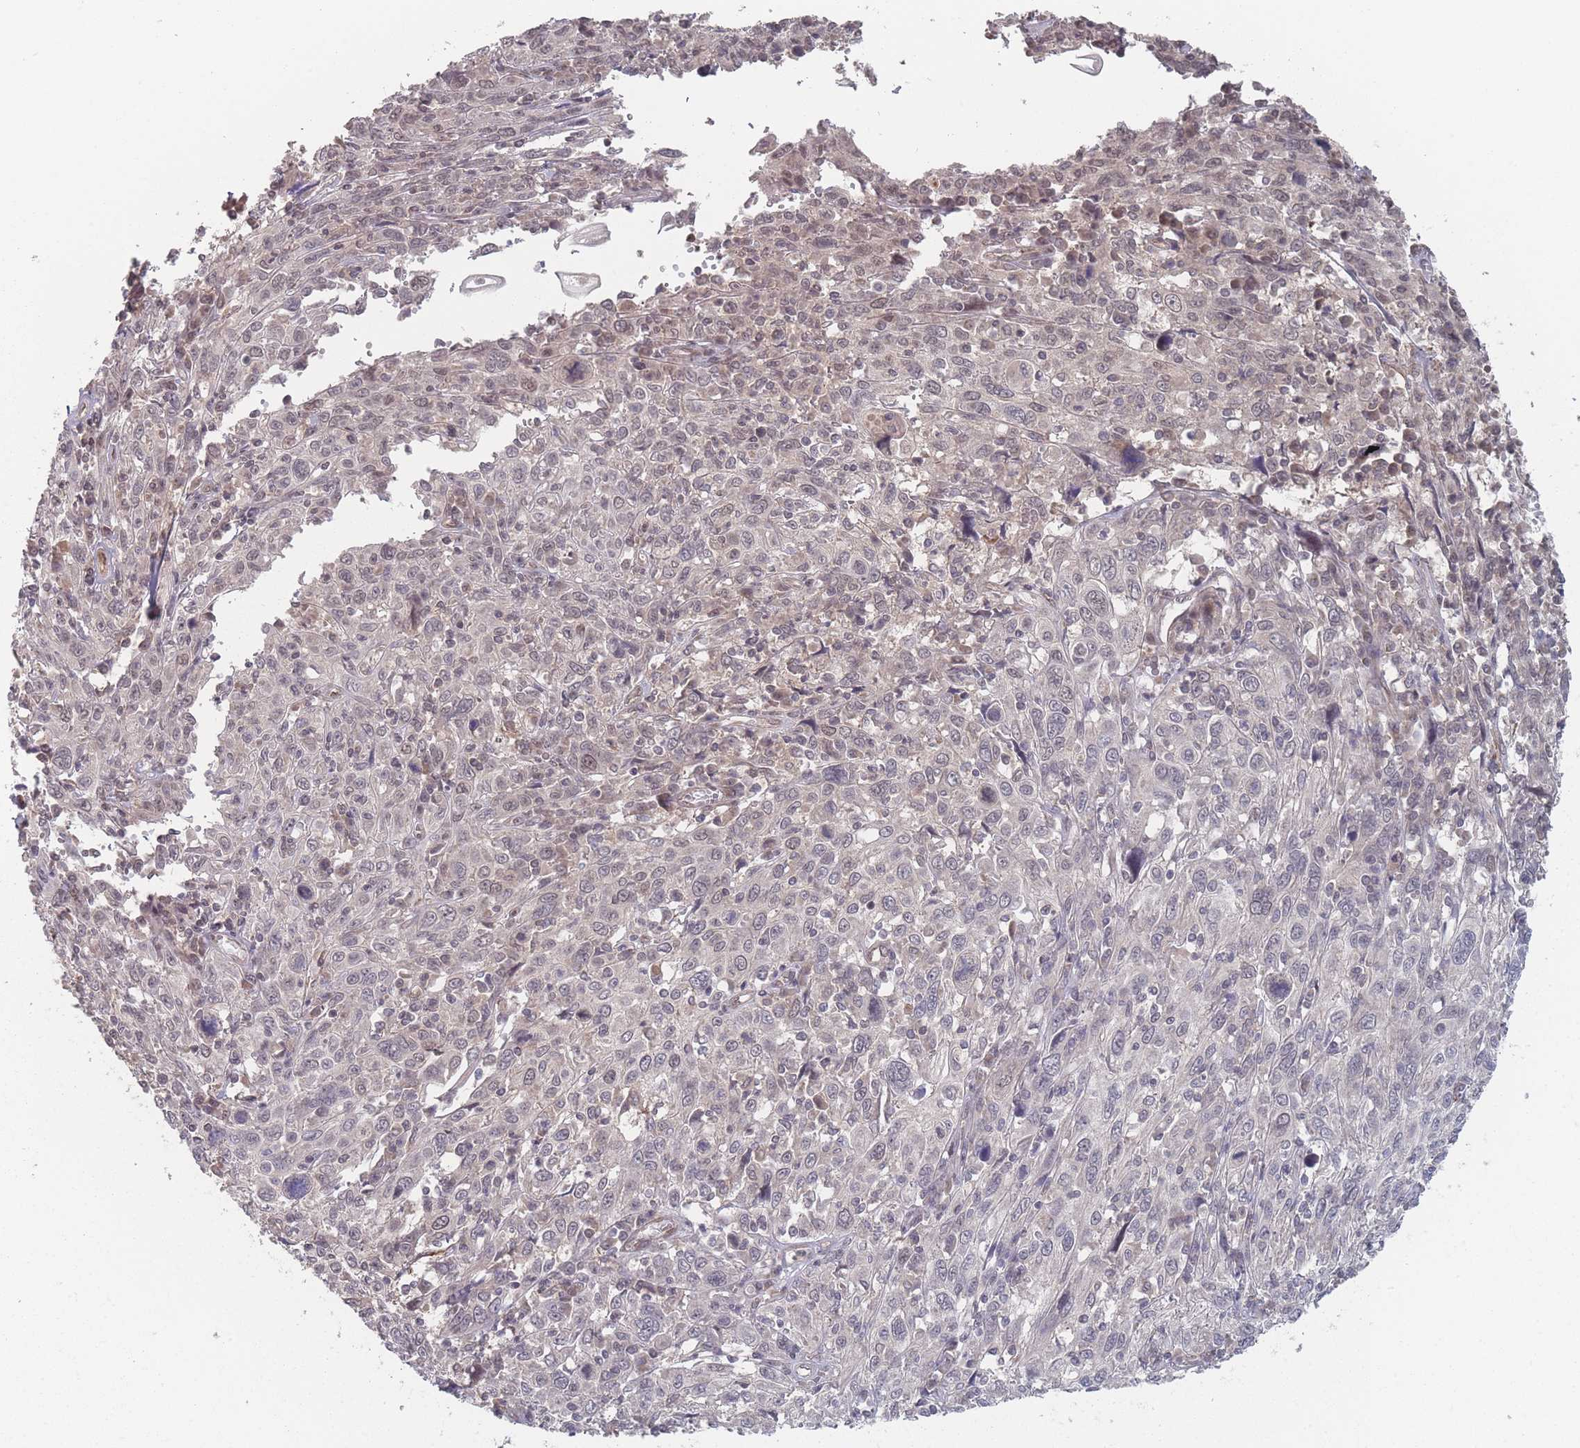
{"staining": {"intensity": "negative", "quantity": "none", "location": "none"}, "tissue": "cervical cancer", "cell_type": "Tumor cells", "image_type": "cancer", "snomed": [{"axis": "morphology", "description": "Squamous cell carcinoma, NOS"}, {"axis": "topography", "description": "Cervix"}], "caption": "Immunohistochemistry (IHC) of human cervical cancer displays no expression in tumor cells. (DAB (3,3'-diaminobenzidine) IHC visualized using brightfield microscopy, high magnification).", "gene": "CNTRL", "patient": {"sex": "female", "age": 46}}